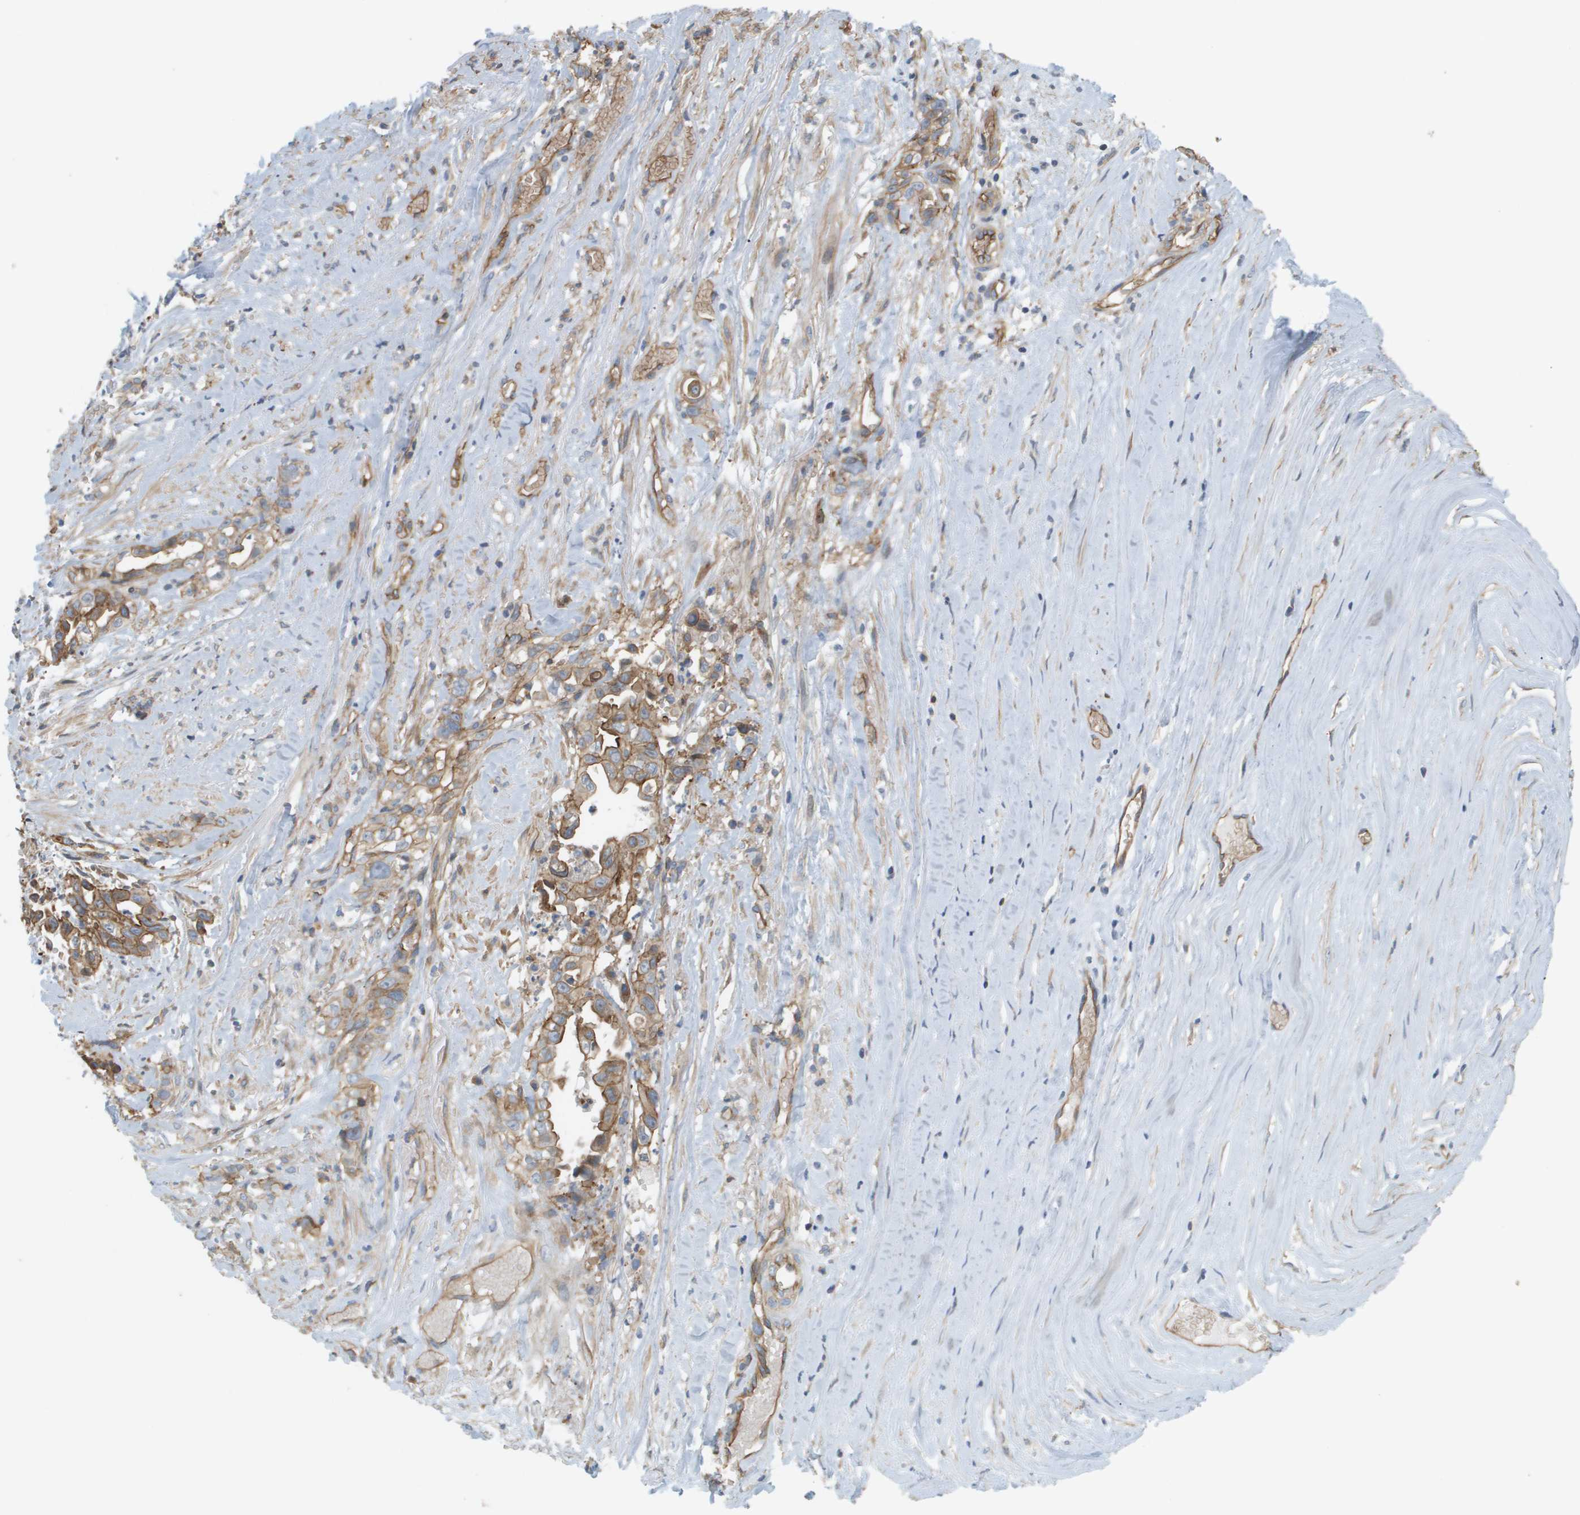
{"staining": {"intensity": "moderate", "quantity": ">75%", "location": "cytoplasmic/membranous"}, "tissue": "liver cancer", "cell_type": "Tumor cells", "image_type": "cancer", "snomed": [{"axis": "morphology", "description": "Cholangiocarcinoma"}, {"axis": "topography", "description": "Liver"}], "caption": "Liver cancer (cholangiocarcinoma) tissue exhibits moderate cytoplasmic/membranous staining in about >75% of tumor cells", "gene": "SGMS2", "patient": {"sex": "female", "age": 70}}